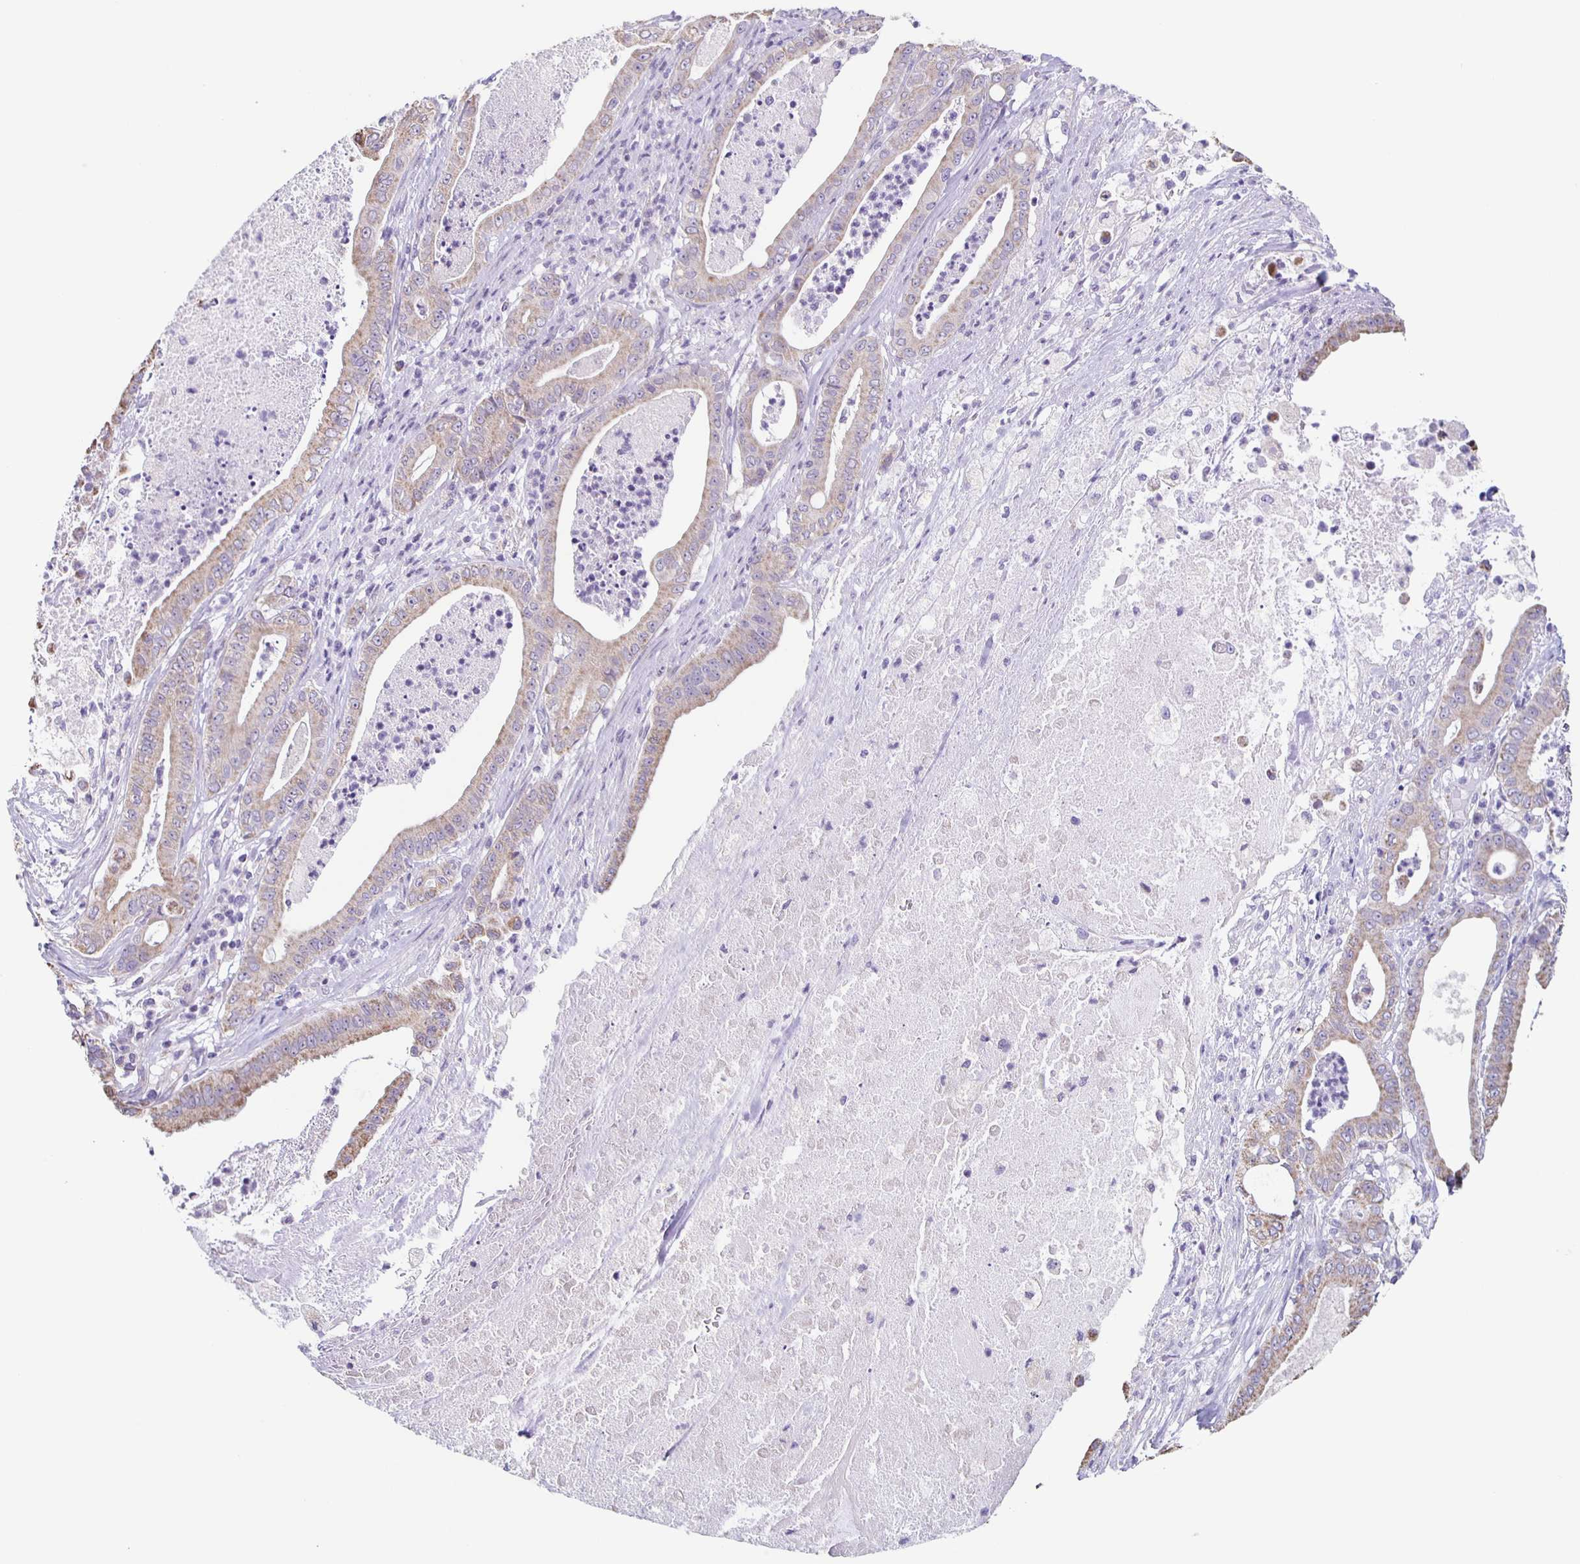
{"staining": {"intensity": "weak", "quantity": ">75%", "location": "cytoplasmic/membranous"}, "tissue": "pancreatic cancer", "cell_type": "Tumor cells", "image_type": "cancer", "snomed": [{"axis": "morphology", "description": "Adenocarcinoma, NOS"}, {"axis": "topography", "description": "Pancreas"}], "caption": "IHC staining of pancreatic adenocarcinoma, which displays low levels of weak cytoplasmic/membranous positivity in about >75% of tumor cells indicating weak cytoplasmic/membranous protein expression. The staining was performed using DAB (brown) for protein detection and nuclei were counterstained in hematoxylin (blue).", "gene": "TPPP", "patient": {"sex": "male", "age": 71}}